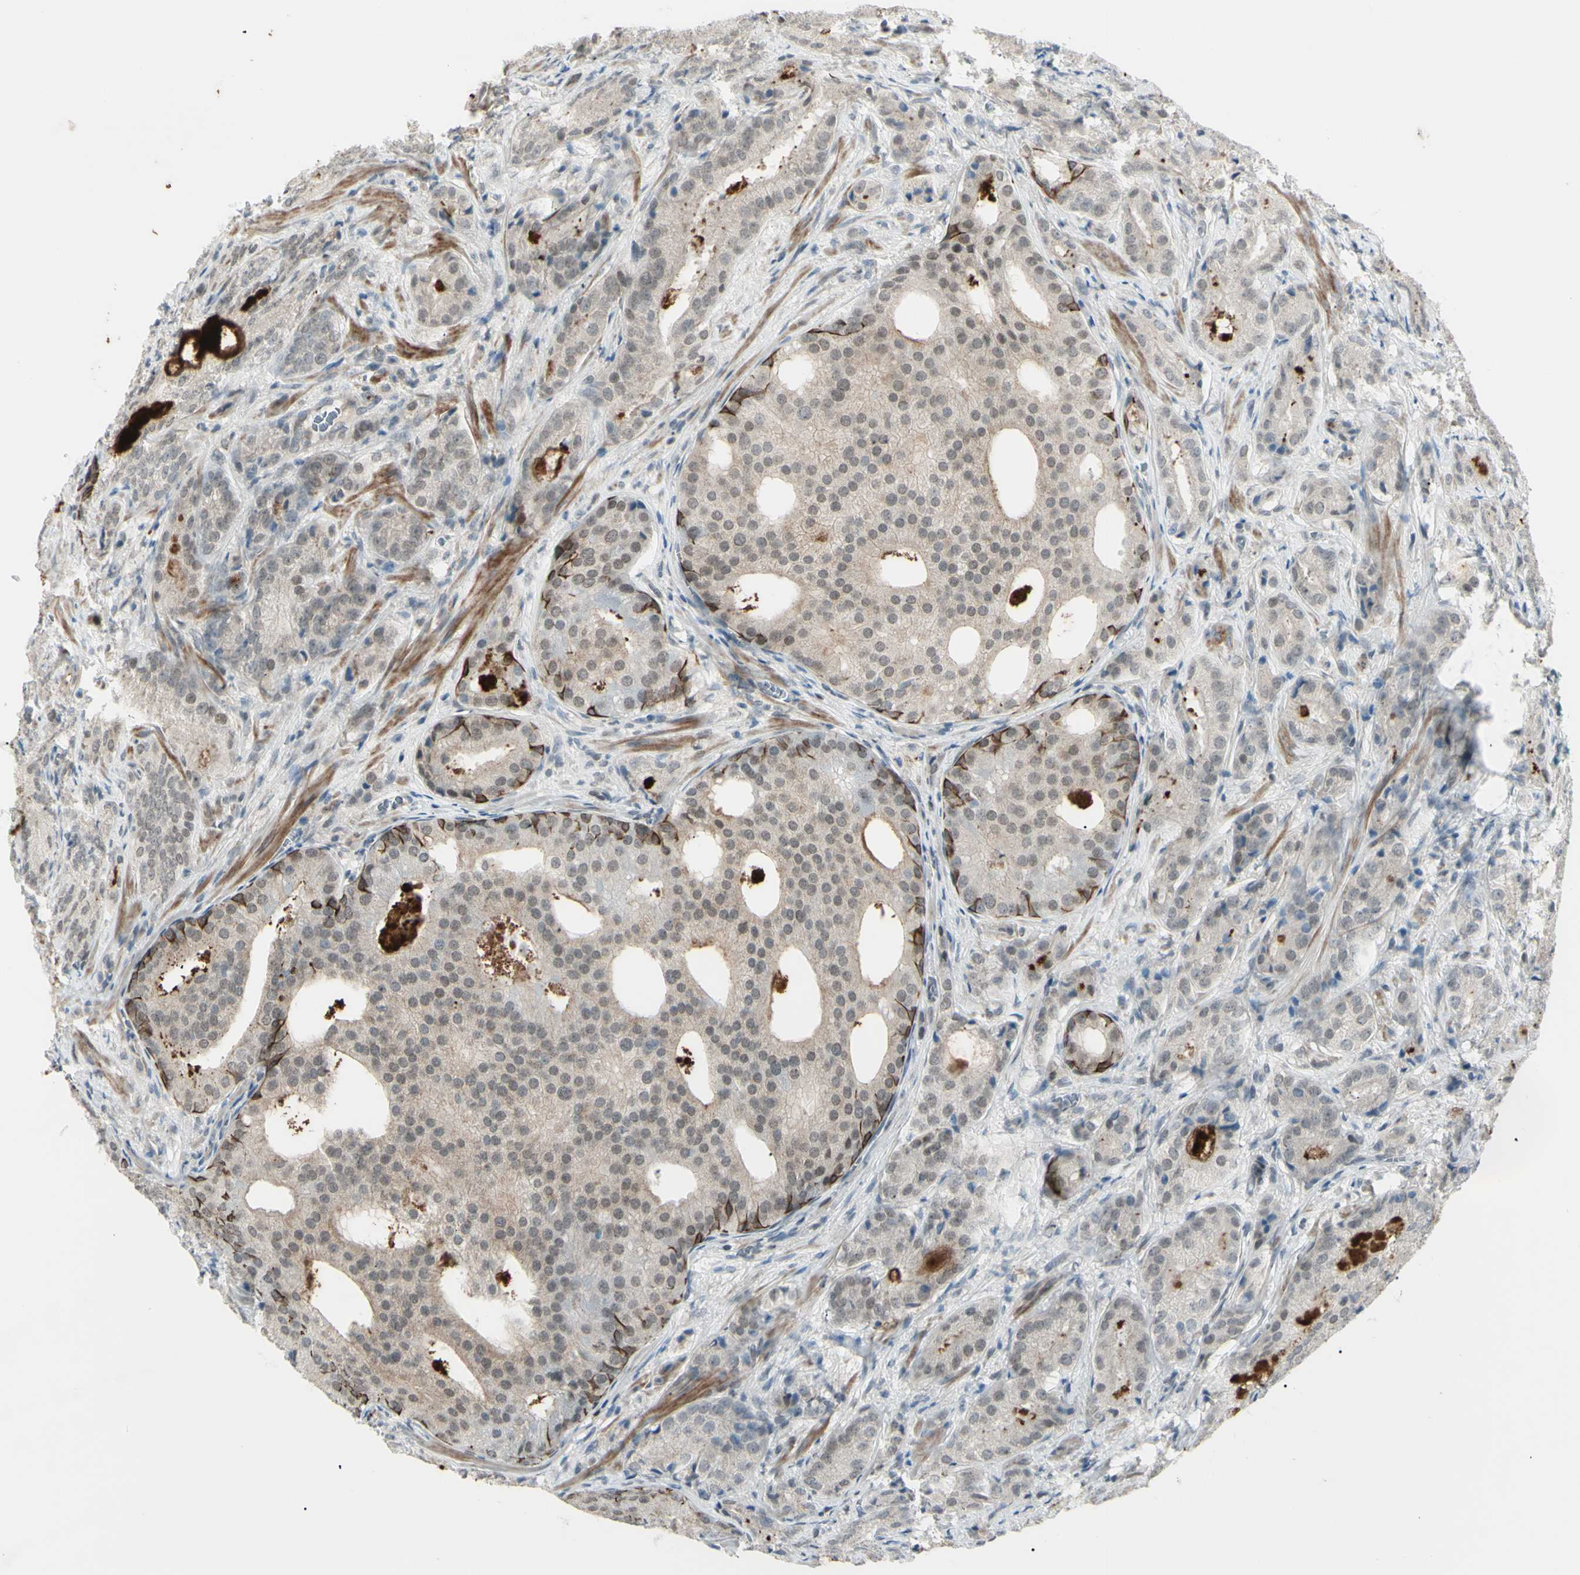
{"staining": {"intensity": "negative", "quantity": "none", "location": "none"}, "tissue": "prostate cancer", "cell_type": "Tumor cells", "image_type": "cancer", "snomed": [{"axis": "morphology", "description": "Adenocarcinoma, High grade"}, {"axis": "topography", "description": "Prostate"}], "caption": "This is a photomicrograph of IHC staining of adenocarcinoma (high-grade) (prostate), which shows no expression in tumor cells.", "gene": "FGFR2", "patient": {"sex": "male", "age": 64}}